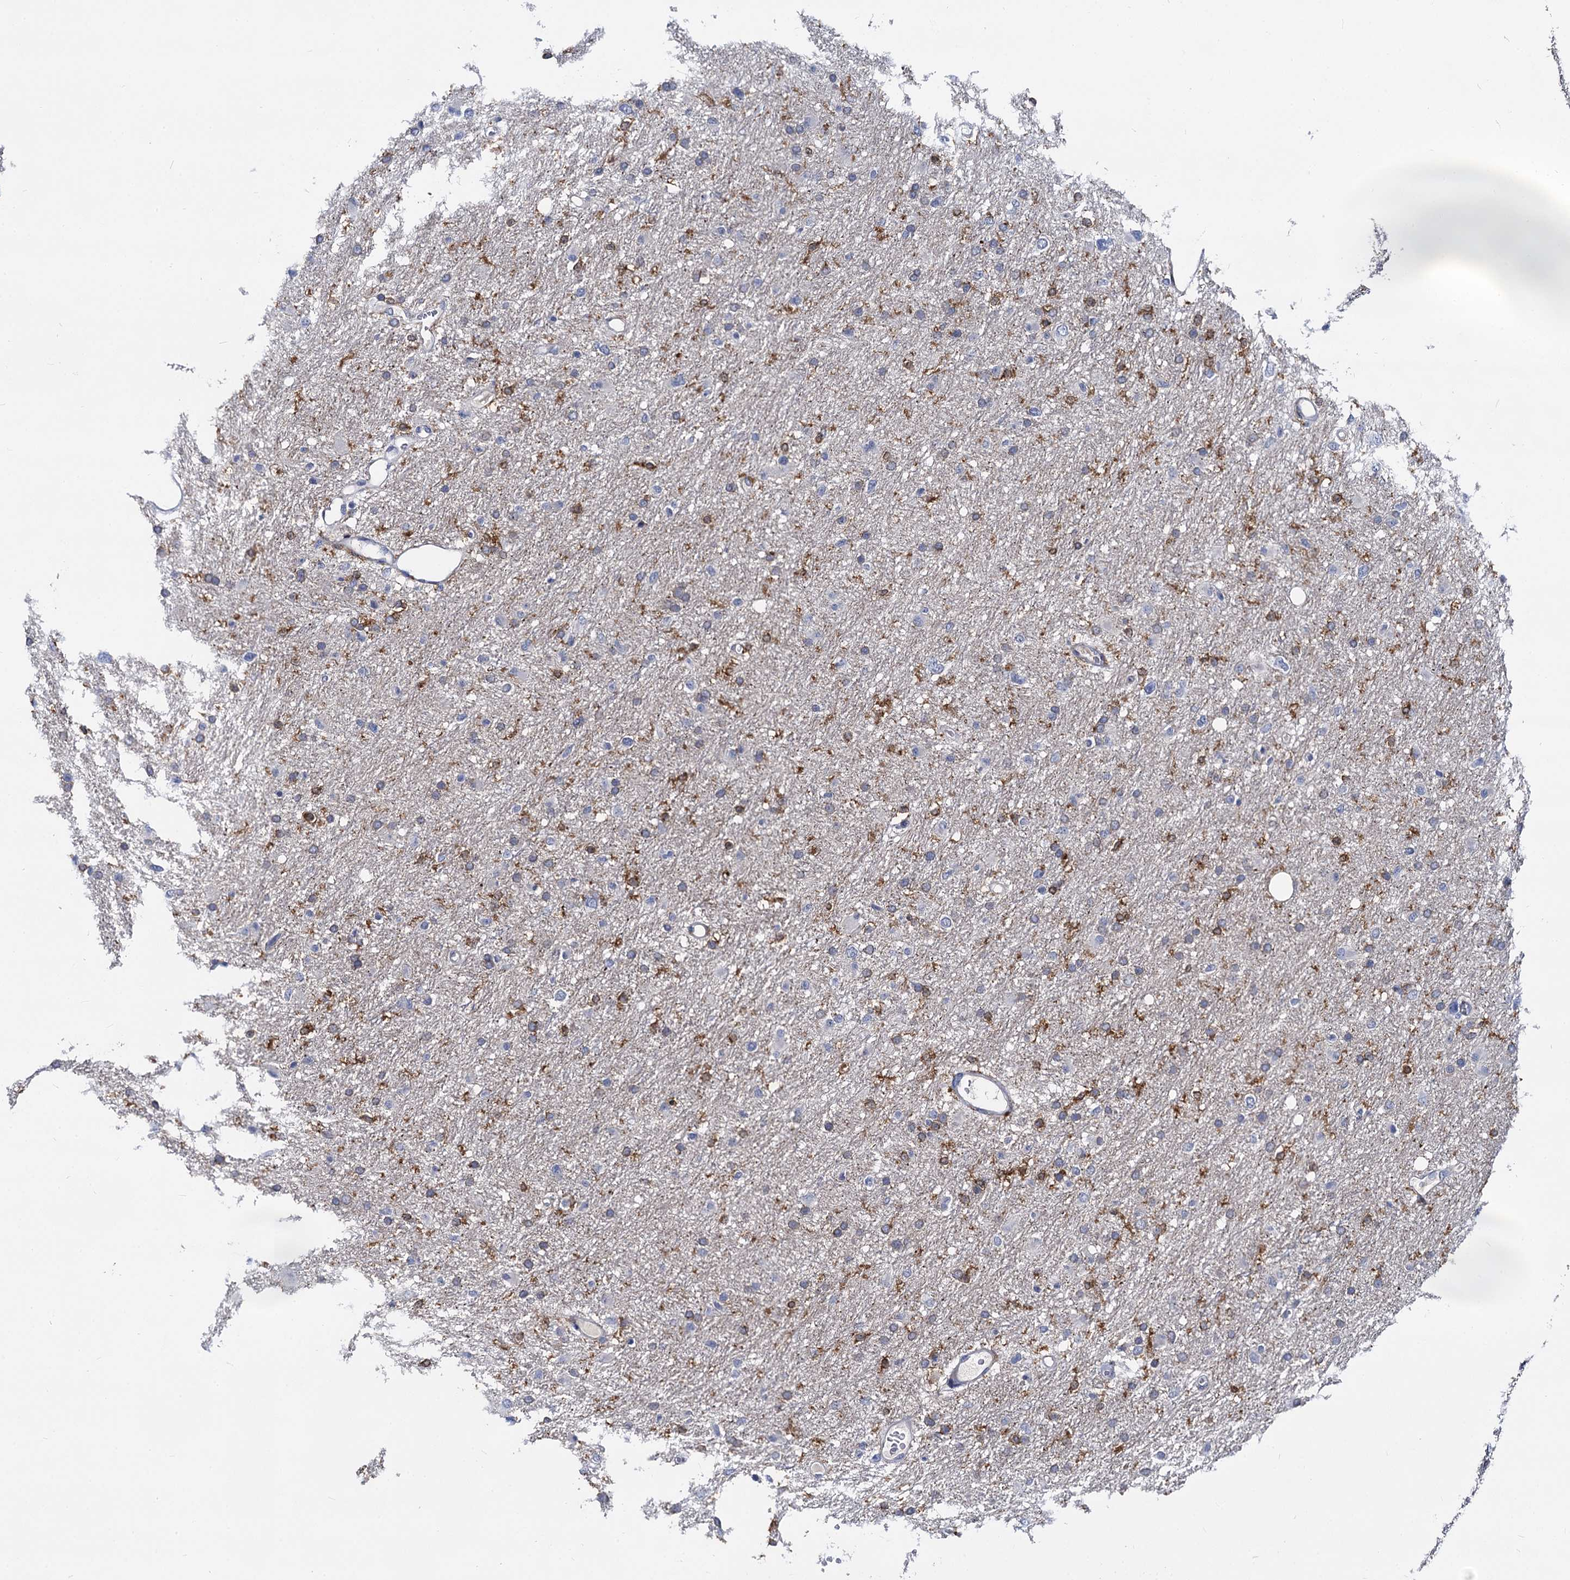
{"staining": {"intensity": "negative", "quantity": "none", "location": "none"}, "tissue": "glioma", "cell_type": "Tumor cells", "image_type": "cancer", "snomed": [{"axis": "morphology", "description": "Glioma, malignant, High grade"}, {"axis": "topography", "description": "Cerebral cortex"}], "caption": "Immunohistochemistry (IHC) image of neoplastic tissue: human malignant glioma (high-grade) stained with DAB reveals no significant protein staining in tumor cells.", "gene": "RHOG", "patient": {"sex": "female", "age": 36}}